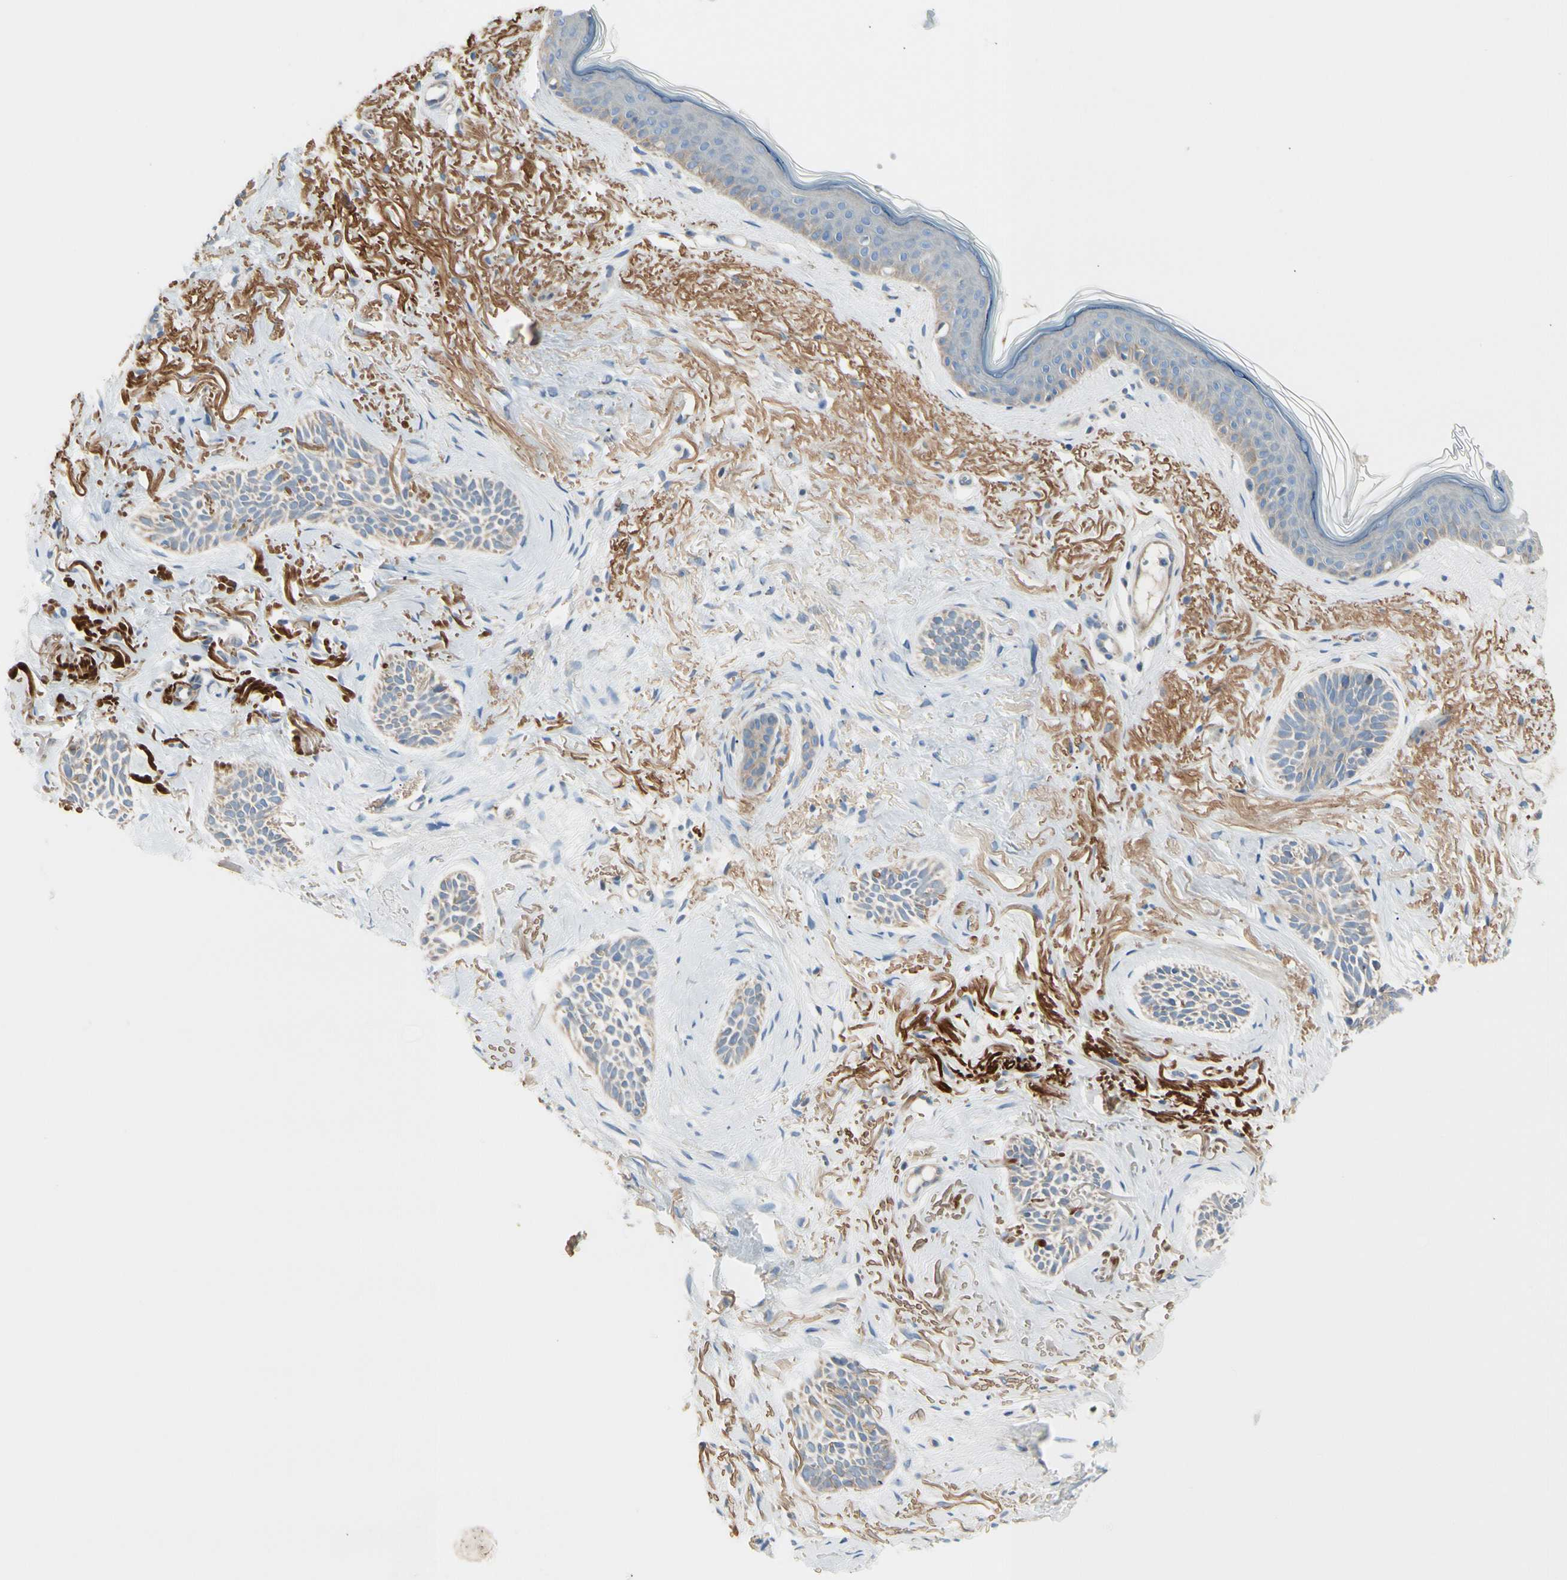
{"staining": {"intensity": "weak", "quantity": ">75%", "location": "cytoplasmic/membranous"}, "tissue": "skin cancer", "cell_type": "Tumor cells", "image_type": "cancer", "snomed": [{"axis": "morphology", "description": "Normal tissue, NOS"}, {"axis": "morphology", "description": "Basal cell carcinoma"}, {"axis": "topography", "description": "Skin"}], "caption": "Human skin cancer (basal cell carcinoma) stained with a protein marker exhibits weak staining in tumor cells.", "gene": "EPHA3", "patient": {"sex": "female", "age": 84}}